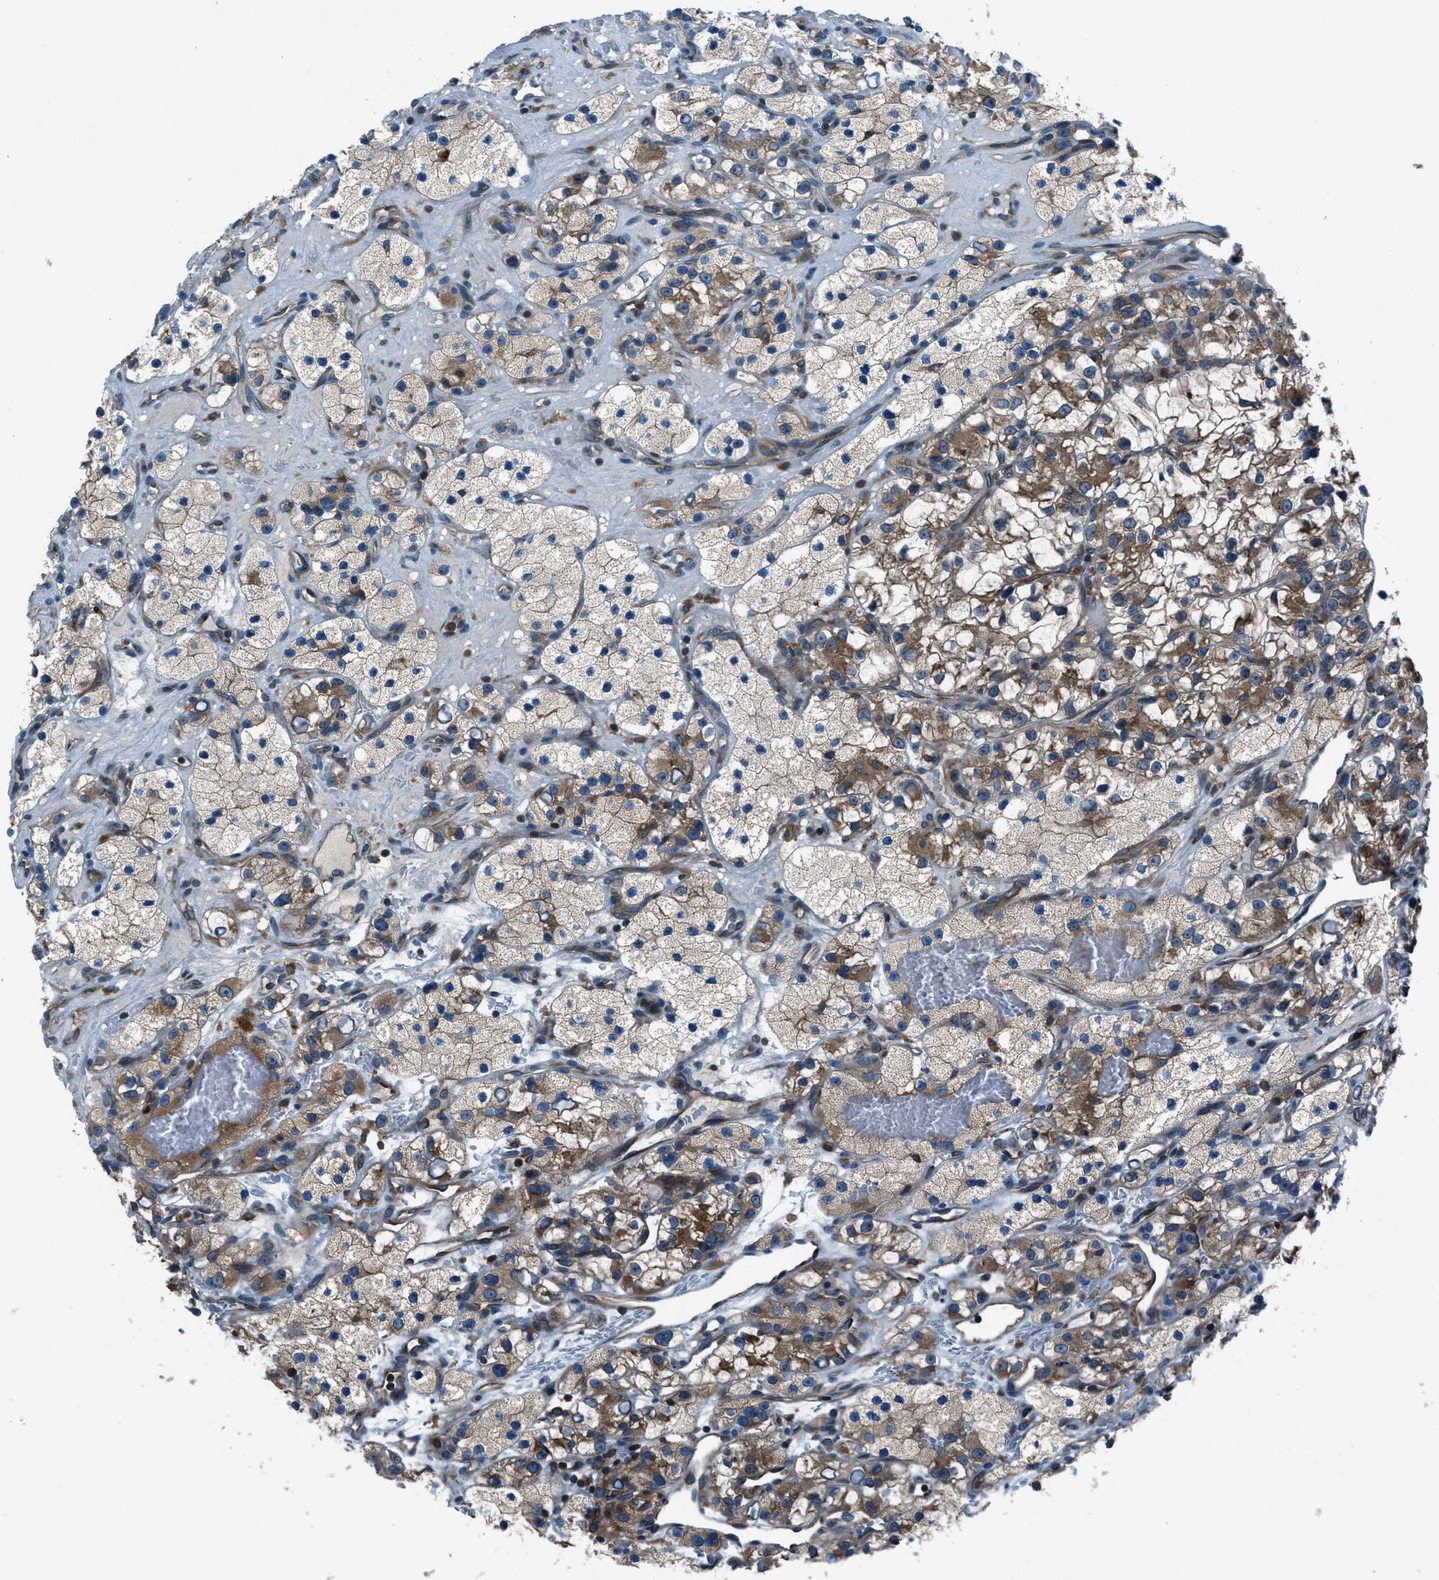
{"staining": {"intensity": "moderate", "quantity": ">75%", "location": "cytoplasmic/membranous"}, "tissue": "renal cancer", "cell_type": "Tumor cells", "image_type": "cancer", "snomed": [{"axis": "morphology", "description": "Adenocarcinoma, NOS"}, {"axis": "topography", "description": "Kidney"}], "caption": "There is medium levels of moderate cytoplasmic/membranous expression in tumor cells of adenocarcinoma (renal), as demonstrated by immunohistochemical staining (brown color).", "gene": "ARFGAP2", "patient": {"sex": "female", "age": 57}}